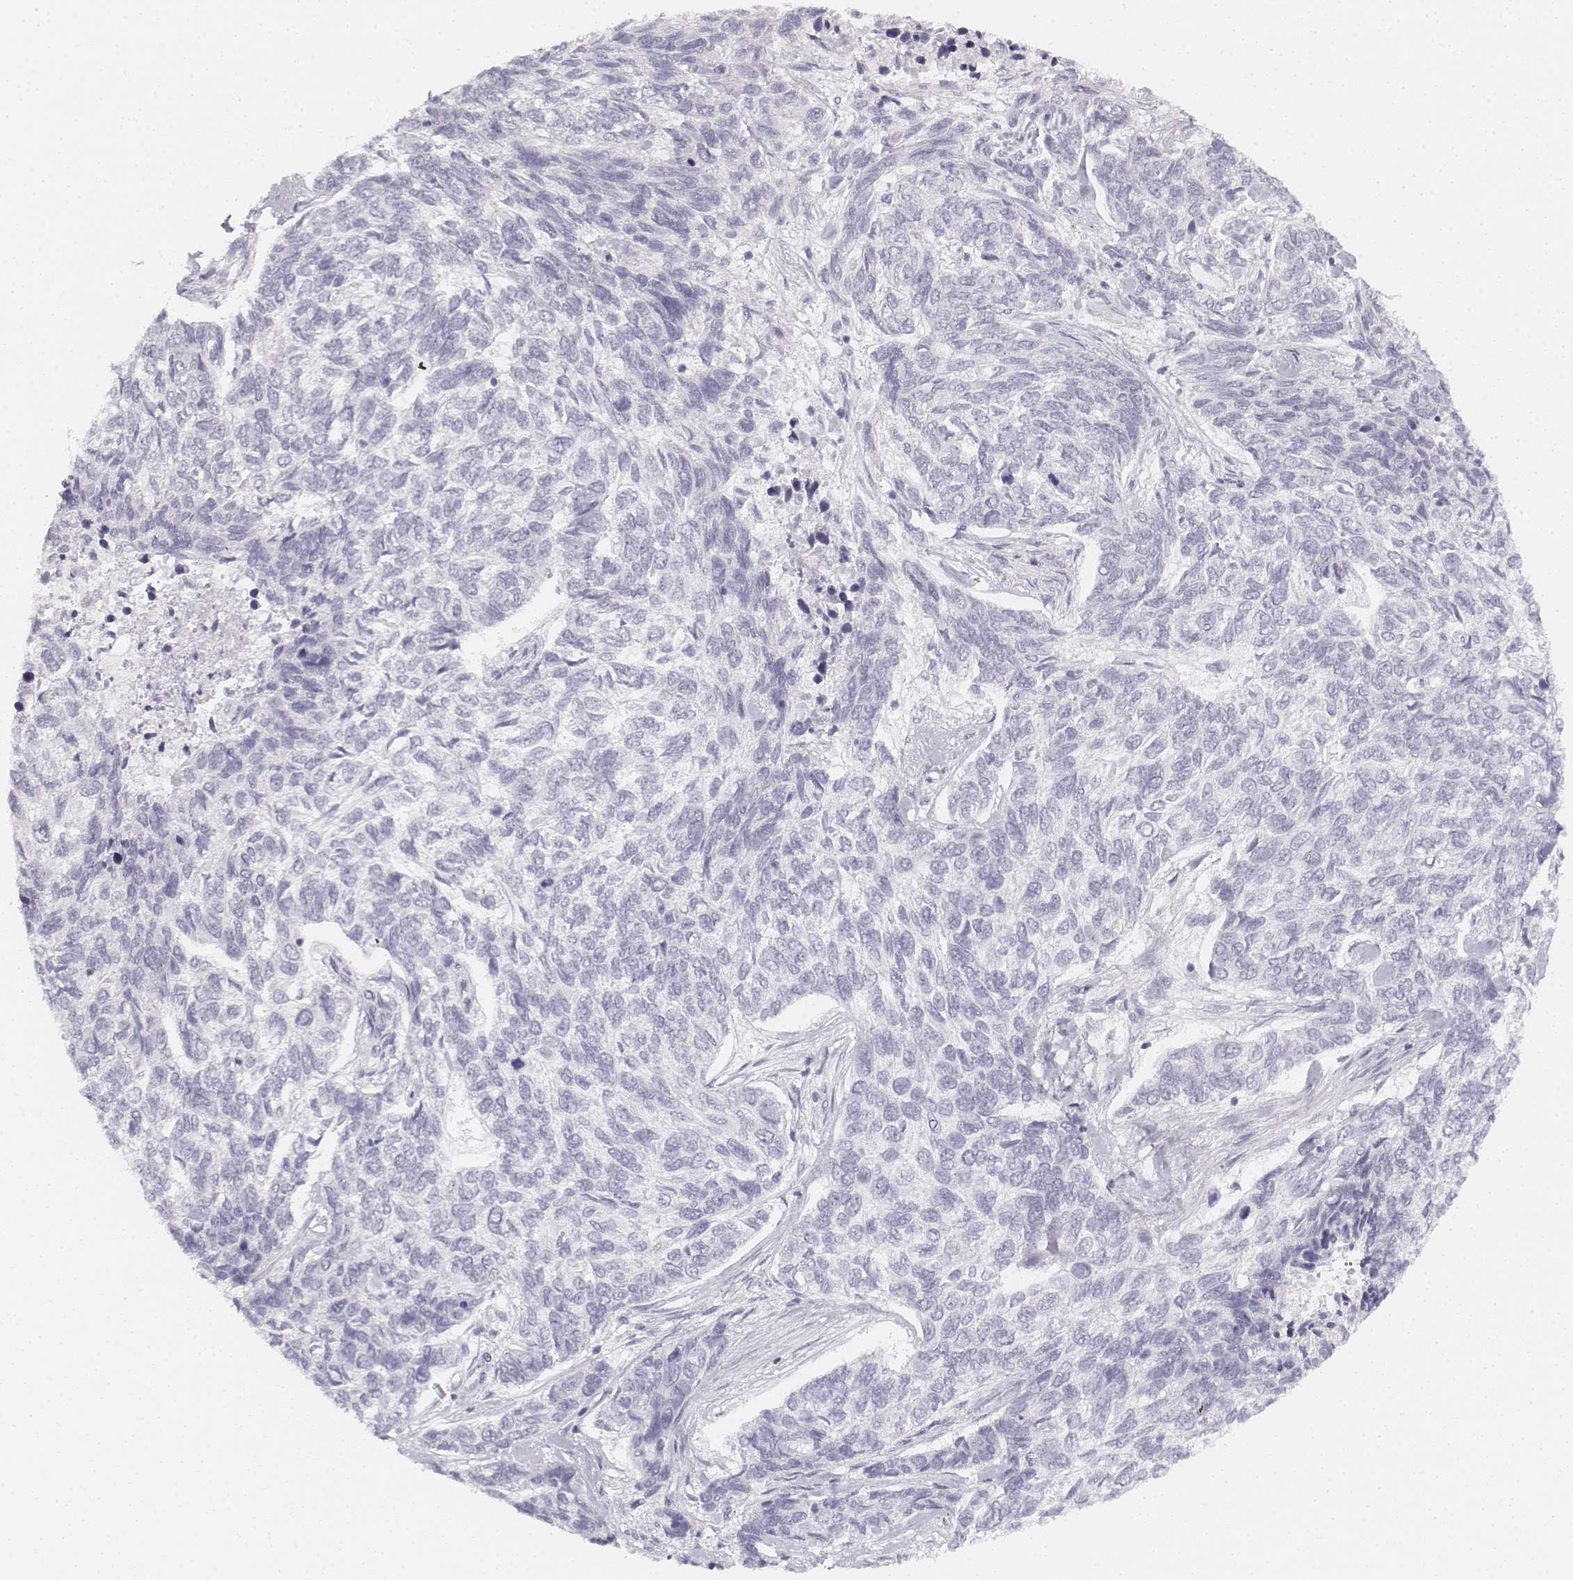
{"staining": {"intensity": "negative", "quantity": "none", "location": "none"}, "tissue": "skin cancer", "cell_type": "Tumor cells", "image_type": "cancer", "snomed": [{"axis": "morphology", "description": "Basal cell carcinoma"}, {"axis": "topography", "description": "Skin"}], "caption": "DAB (3,3'-diaminobenzidine) immunohistochemical staining of skin cancer (basal cell carcinoma) displays no significant positivity in tumor cells.", "gene": "KRTAP2-1", "patient": {"sex": "female", "age": 65}}